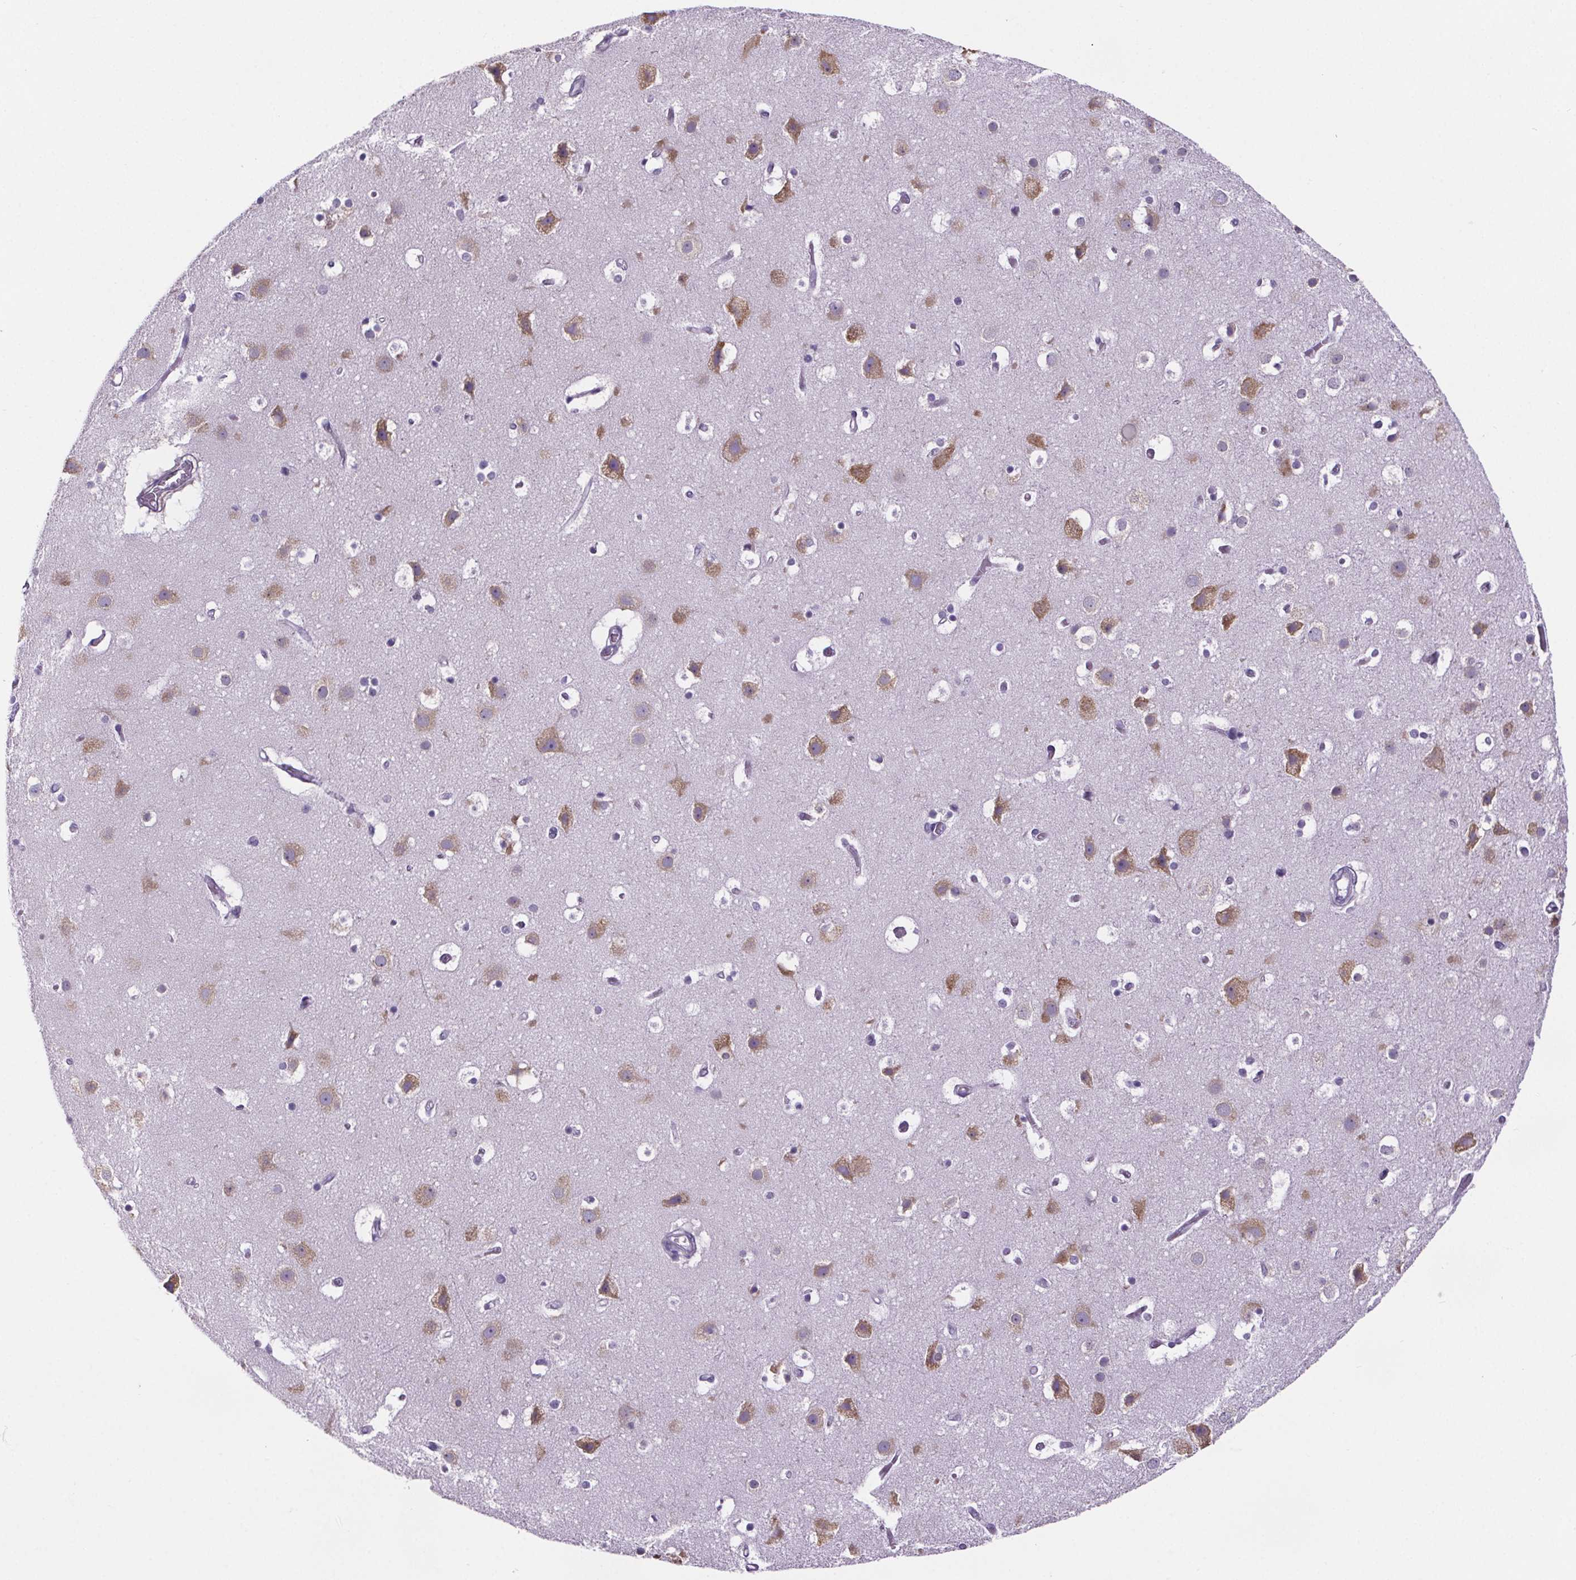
{"staining": {"intensity": "negative", "quantity": "none", "location": "none"}, "tissue": "cerebral cortex", "cell_type": "Endothelial cells", "image_type": "normal", "snomed": [{"axis": "morphology", "description": "Normal tissue, NOS"}, {"axis": "topography", "description": "Cerebral cortex"}], "caption": "Immunohistochemical staining of unremarkable human cerebral cortex reveals no significant expression in endothelial cells. (Stains: DAB (3,3'-diaminobenzidine) IHC with hematoxylin counter stain, Microscopy: brightfield microscopy at high magnification).", "gene": "CUBN", "patient": {"sex": "female", "age": 52}}